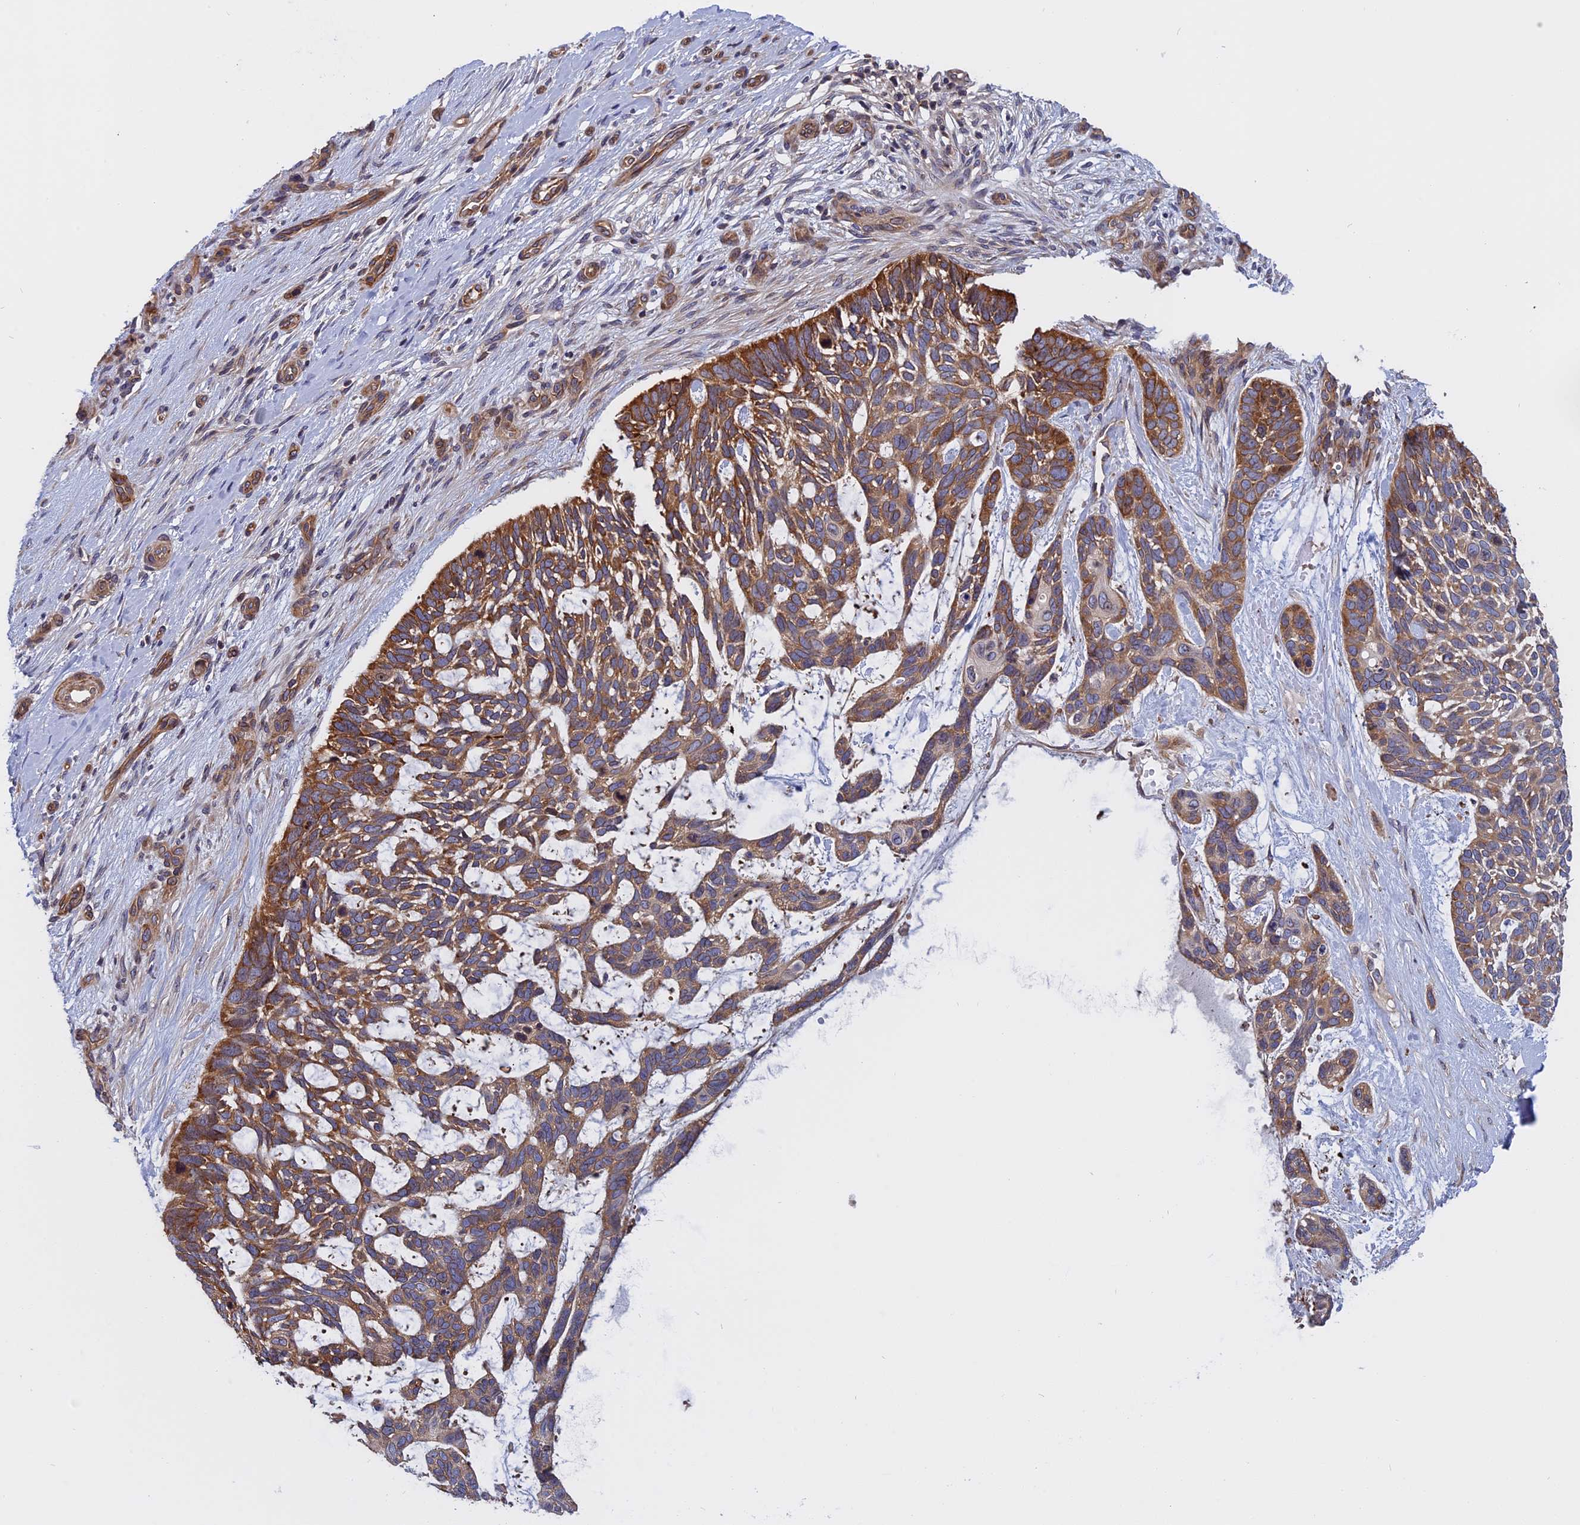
{"staining": {"intensity": "moderate", "quantity": ">75%", "location": "cytoplasmic/membranous"}, "tissue": "skin cancer", "cell_type": "Tumor cells", "image_type": "cancer", "snomed": [{"axis": "morphology", "description": "Basal cell carcinoma"}, {"axis": "topography", "description": "Skin"}], "caption": "Moderate cytoplasmic/membranous staining for a protein is seen in about >75% of tumor cells of skin basal cell carcinoma using immunohistochemistry.", "gene": "NAA10", "patient": {"sex": "male", "age": 88}}